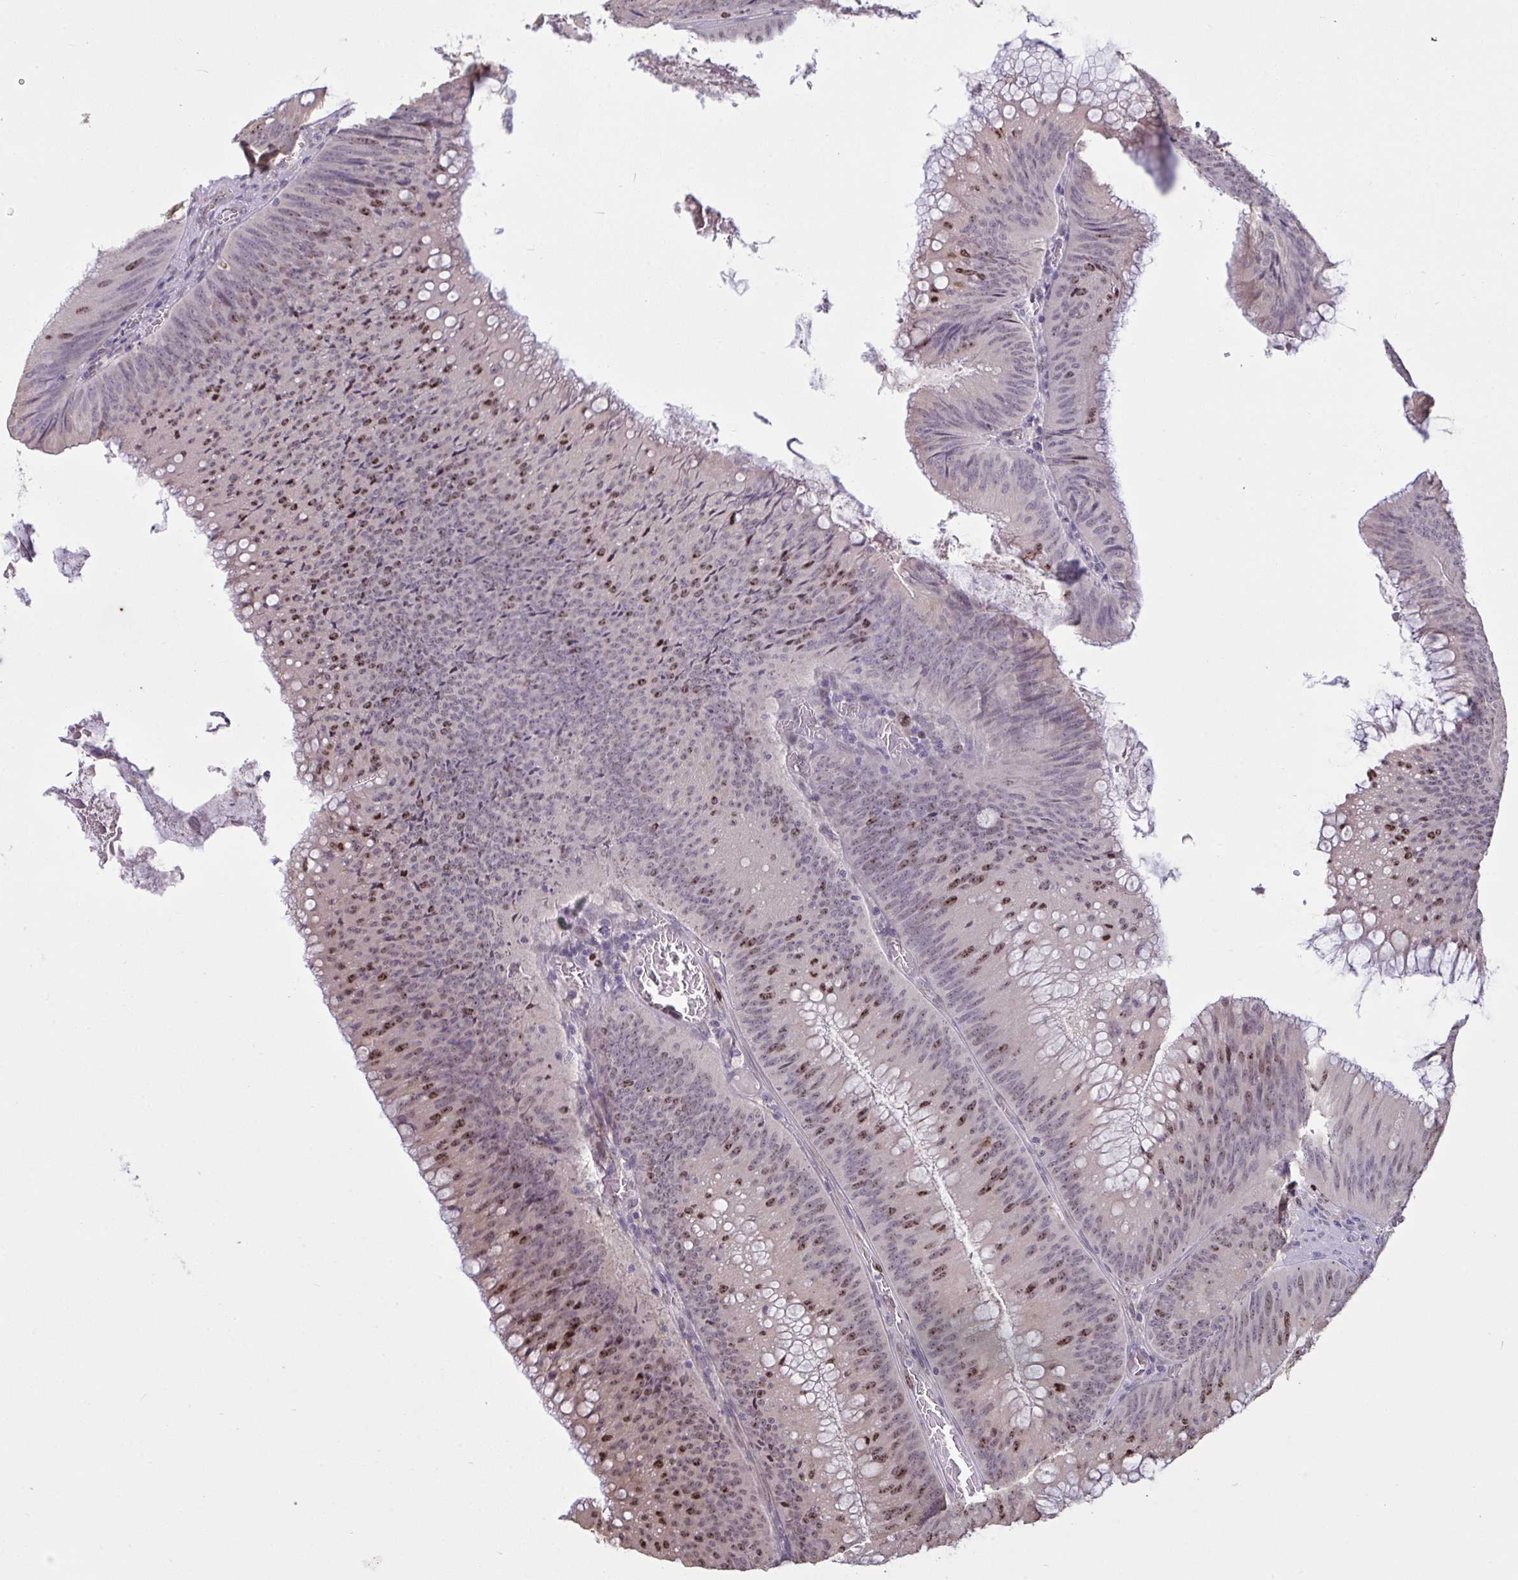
{"staining": {"intensity": "moderate", "quantity": "25%-75%", "location": "cytoplasmic/membranous,nuclear"}, "tissue": "colorectal cancer", "cell_type": "Tumor cells", "image_type": "cancer", "snomed": [{"axis": "morphology", "description": "Adenocarcinoma, NOS"}, {"axis": "topography", "description": "Rectum"}], "caption": "Brown immunohistochemical staining in human adenocarcinoma (colorectal) shows moderate cytoplasmic/membranous and nuclear expression in approximately 25%-75% of tumor cells. The staining was performed using DAB, with brown indicating positive protein expression. Nuclei are stained blue with hematoxylin.", "gene": "SETD7", "patient": {"sex": "female", "age": 72}}